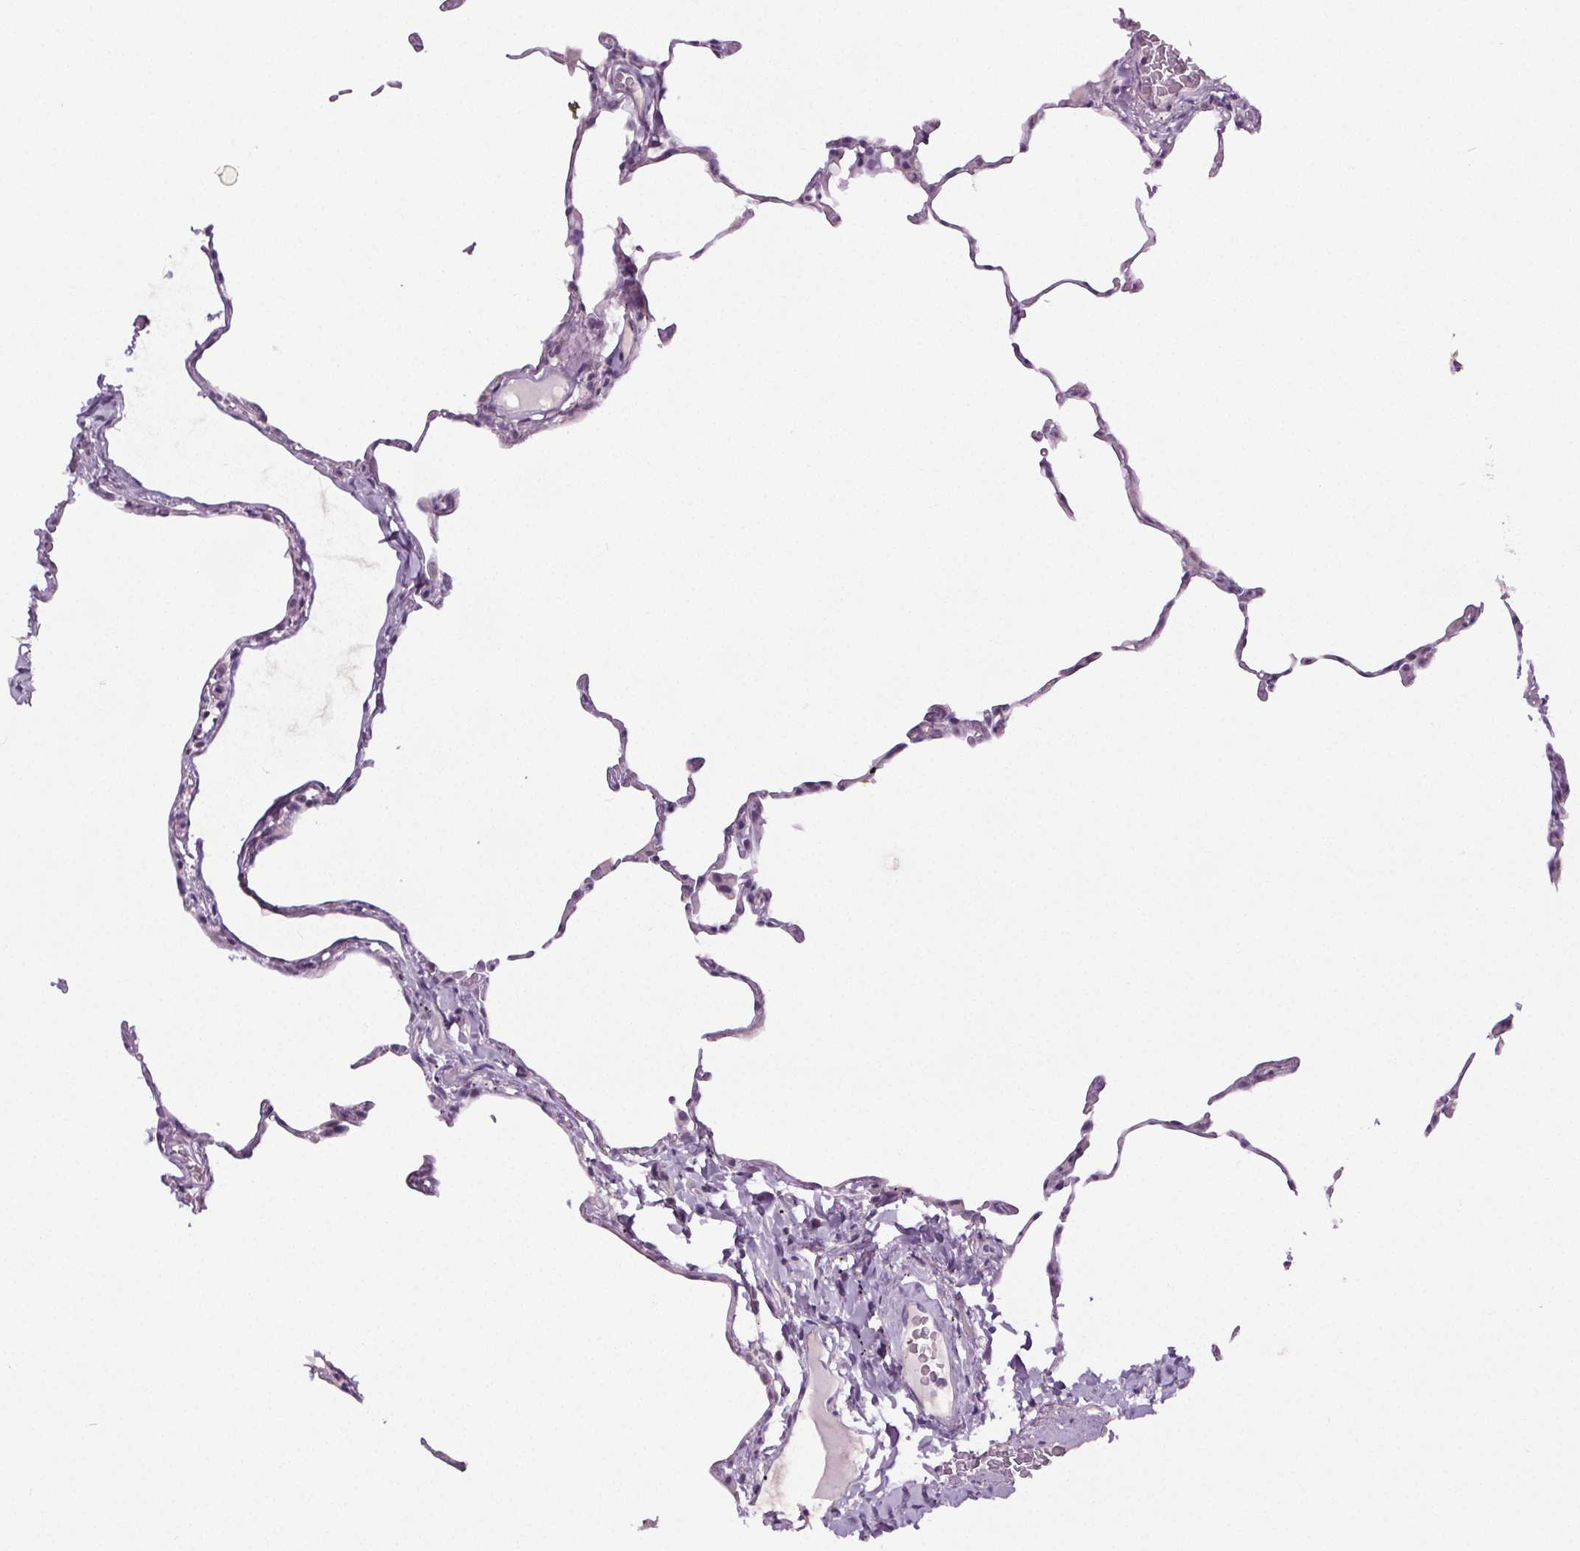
{"staining": {"intensity": "negative", "quantity": "none", "location": "none"}, "tissue": "lung", "cell_type": "Alveolar cells", "image_type": "normal", "snomed": [{"axis": "morphology", "description": "Normal tissue, NOS"}, {"axis": "topography", "description": "Lung"}], "caption": "Immunohistochemistry (IHC) of unremarkable human lung shows no positivity in alveolar cells. The staining was performed using DAB (3,3'-diaminobenzidine) to visualize the protein expression in brown, while the nuclei were stained in blue with hematoxylin (Magnification: 20x).", "gene": "GPIHBP1", "patient": {"sex": "female", "age": 57}}